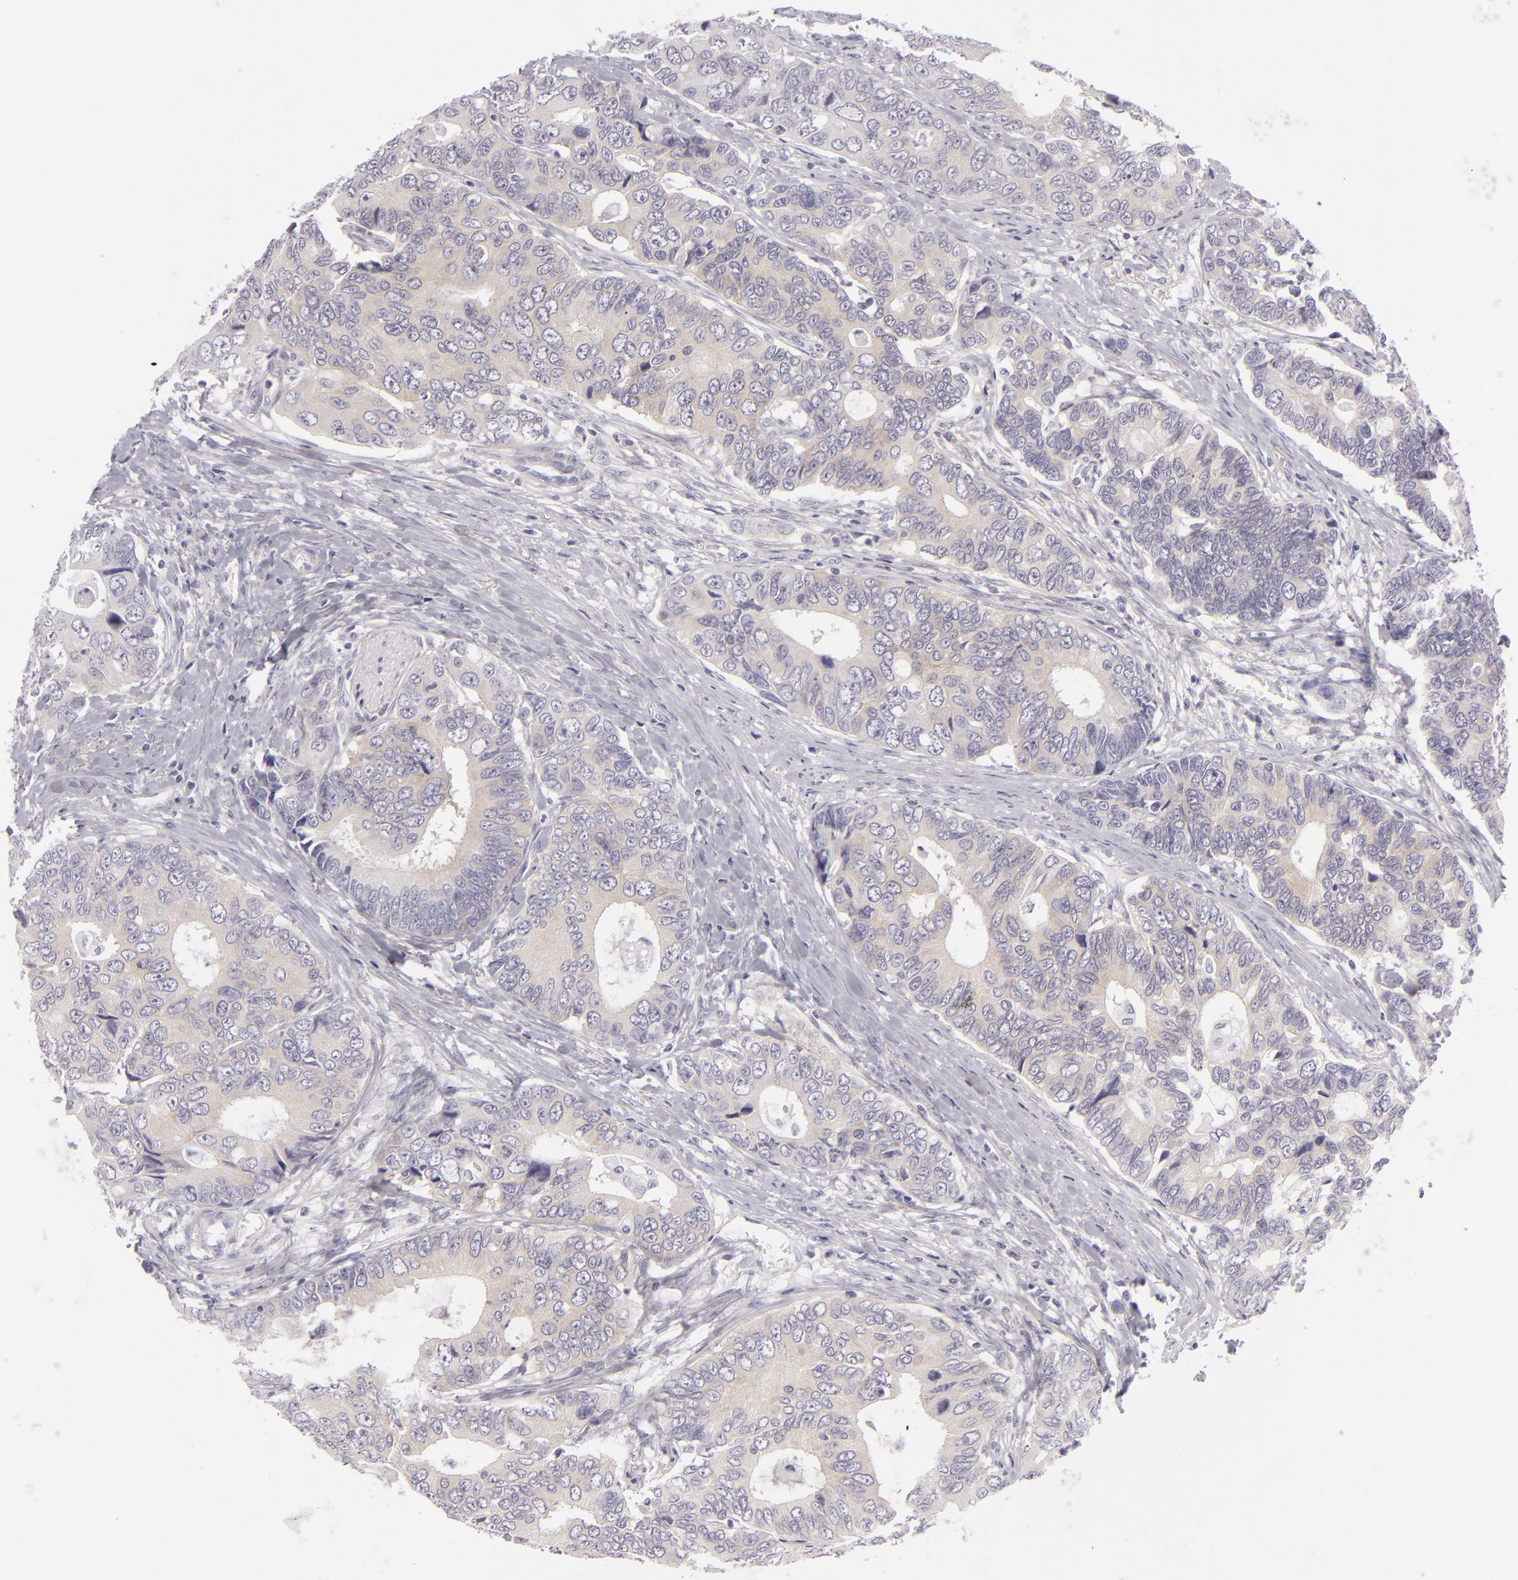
{"staining": {"intensity": "weak", "quantity": "25%-75%", "location": "cytoplasmic/membranous"}, "tissue": "colorectal cancer", "cell_type": "Tumor cells", "image_type": "cancer", "snomed": [{"axis": "morphology", "description": "Adenocarcinoma, NOS"}, {"axis": "topography", "description": "Rectum"}], "caption": "Immunohistochemical staining of human adenocarcinoma (colorectal) demonstrates low levels of weak cytoplasmic/membranous protein expression in approximately 25%-75% of tumor cells.", "gene": "DLG4", "patient": {"sex": "female", "age": 67}}